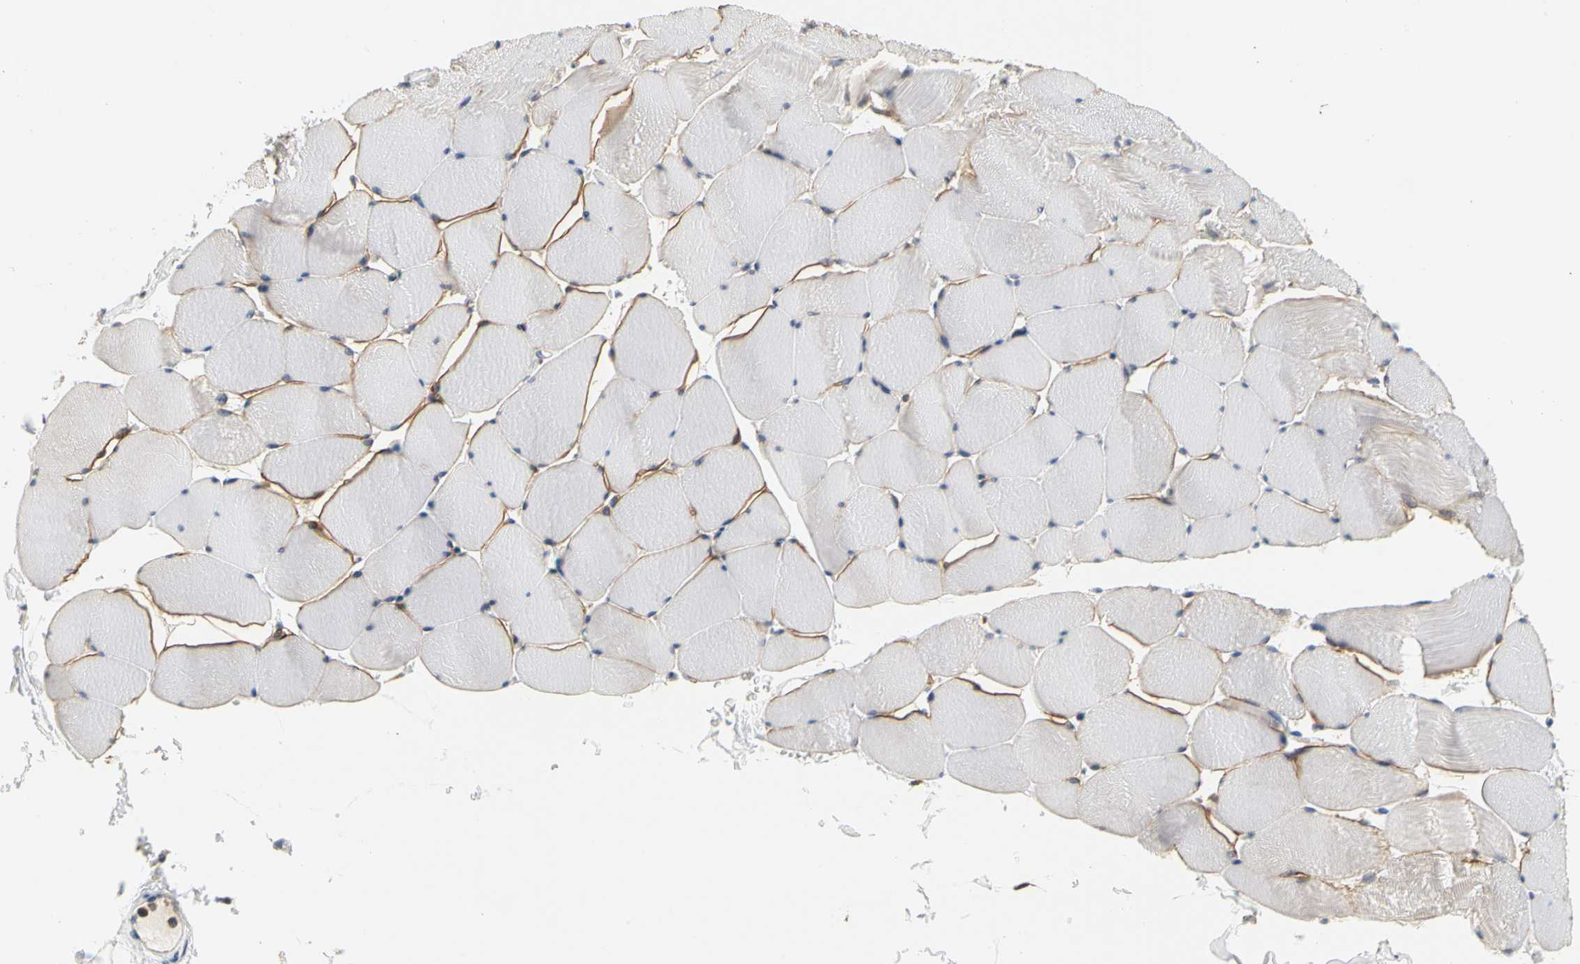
{"staining": {"intensity": "weak", "quantity": "25%-75%", "location": "cytoplasmic/membranous"}, "tissue": "skeletal muscle", "cell_type": "Myocytes", "image_type": "normal", "snomed": [{"axis": "morphology", "description": "Normal tissue, NOS"}, {"axis": "topography", "description": "Skeletal muscle"}], "caption": "Weak cytoplasmic/membranous staining for a protein is seen in about 25%-75% of myocytes of benign skeletal muscle using immunohistochemistry (IHC).", "gene": "SFXN3", "patient": {"sex": "male", "age": 62}}